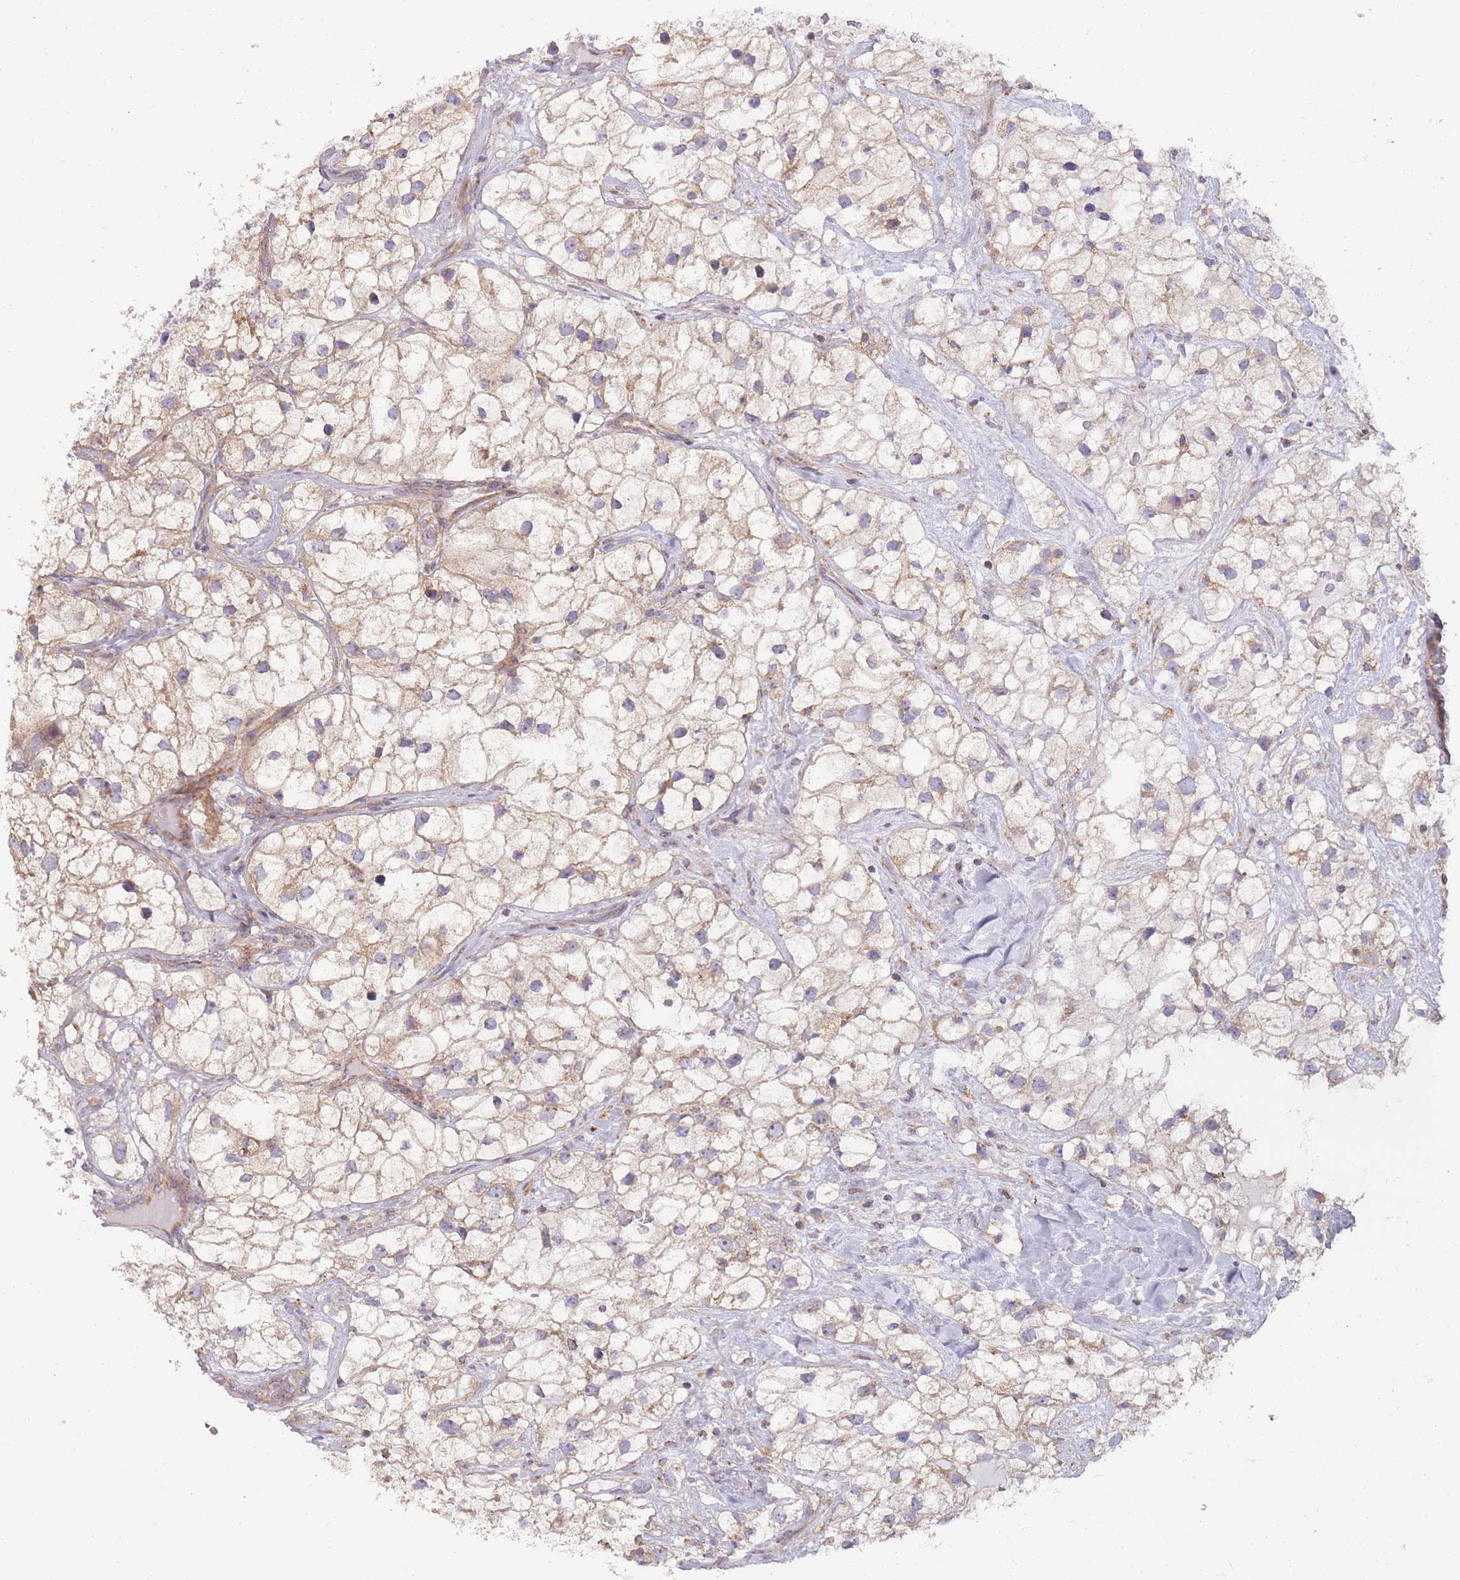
{"staining": {"intensity": "weak", "quantity": "25%-75%", "location": "cytoplasmic/membranous"}, "tissue": "renal cancer", "cell_type": "Tumor cells", "image_type": "cancer", "snomed": [{"axis": "morphology", "description": "Adenocarcinoma, NOS"}, {"axis": "topography", "description": "Kidney"}], "caption": "Protein analysis of renal cancer tissue shows weak cytoplasmic/membranous expression in approximately 25%-75% of tumor cells.", "gene": "NDUFA9", "patient": {"sex": "male", "age": 59}}